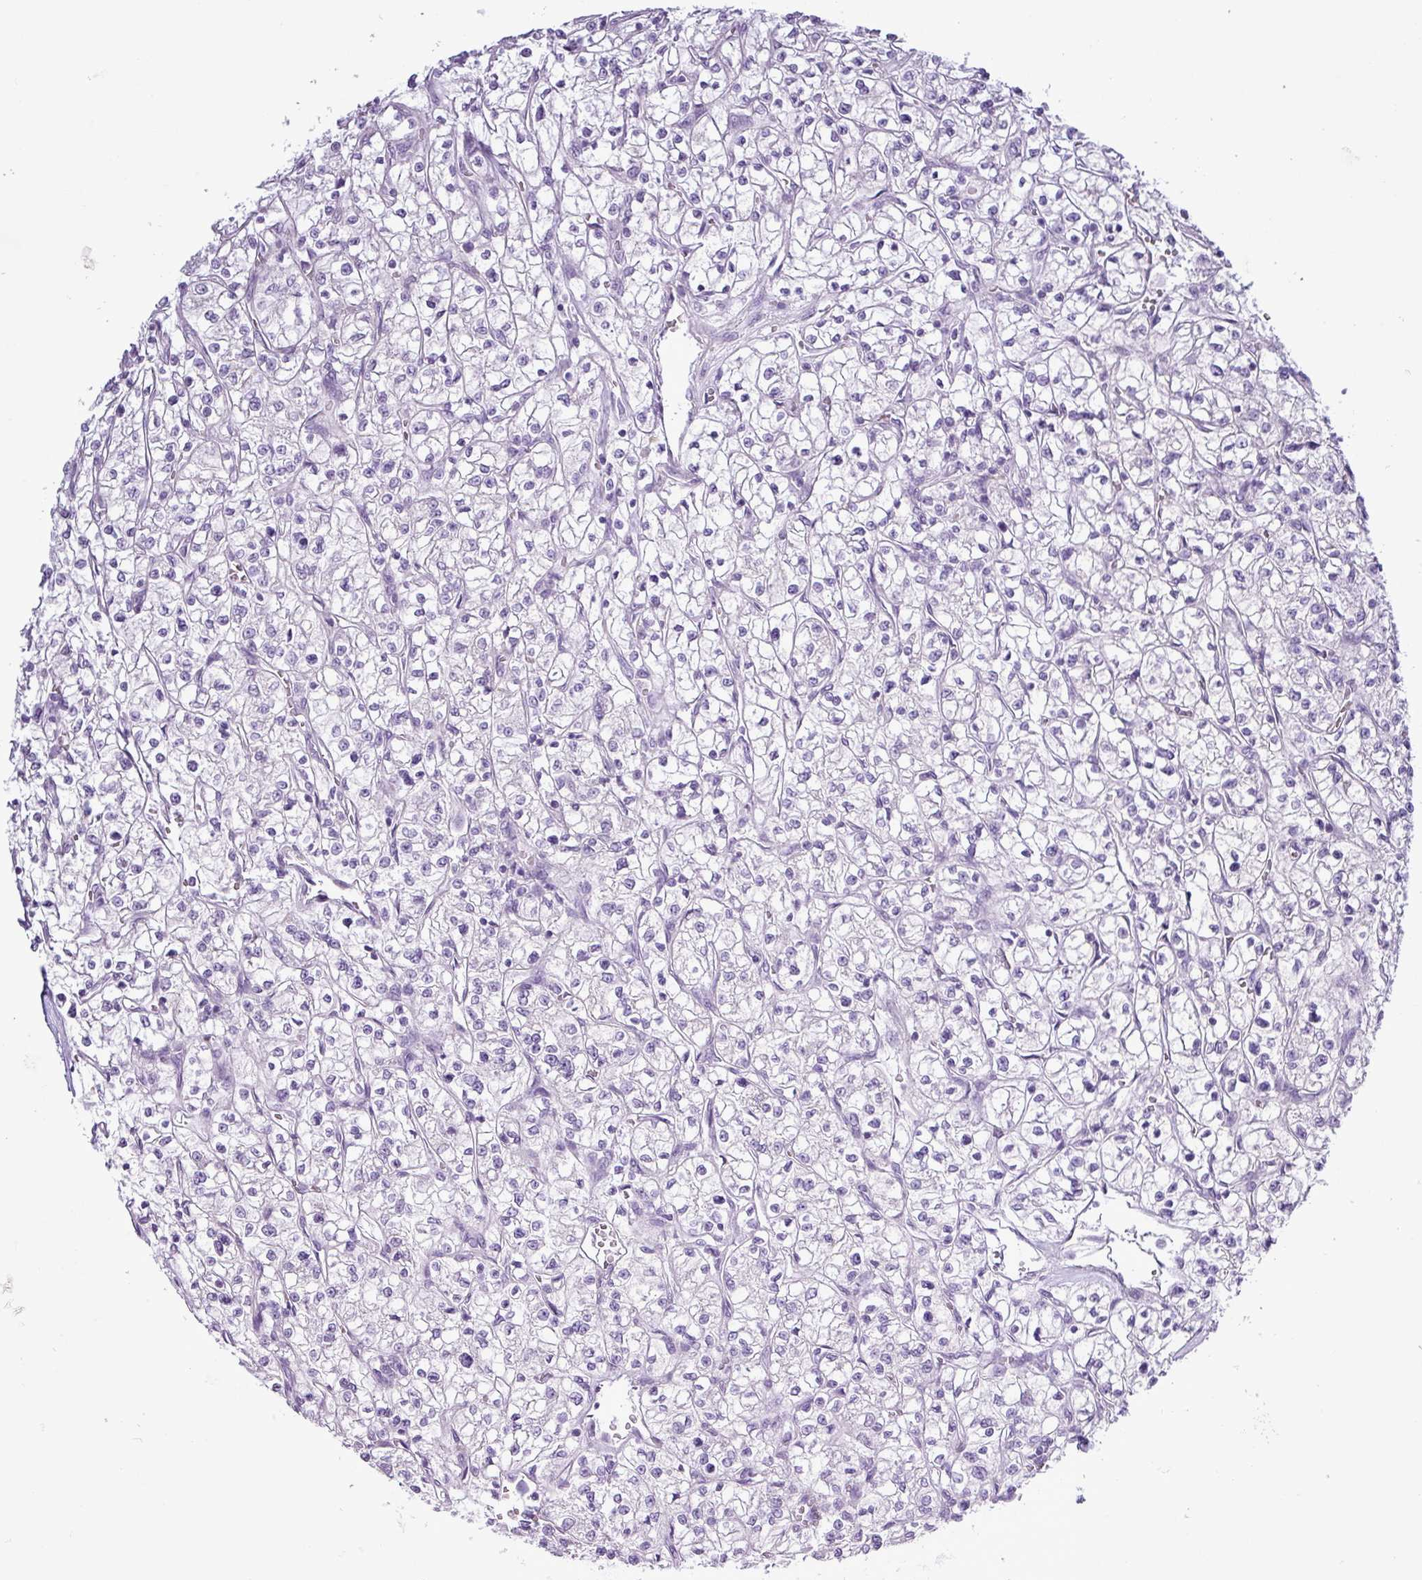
{"staining": {"intensity": "negative", "quantity": "none", "location": "none"}, "tissue": "renal cancer", "cell_type": "Tumor cells", "image_type": "cancer", "snomed": [{"axis": "morphology", "description": "Adenocarcinoma, NOS"}, {"axis": "topography", "description": "Kidney"}], "caption": "Tumor cells show no significant protein expression in renal adenocarcinoma.", "gene": "ALDH3A1", "patient": {"sex": "female", "age": 64}}